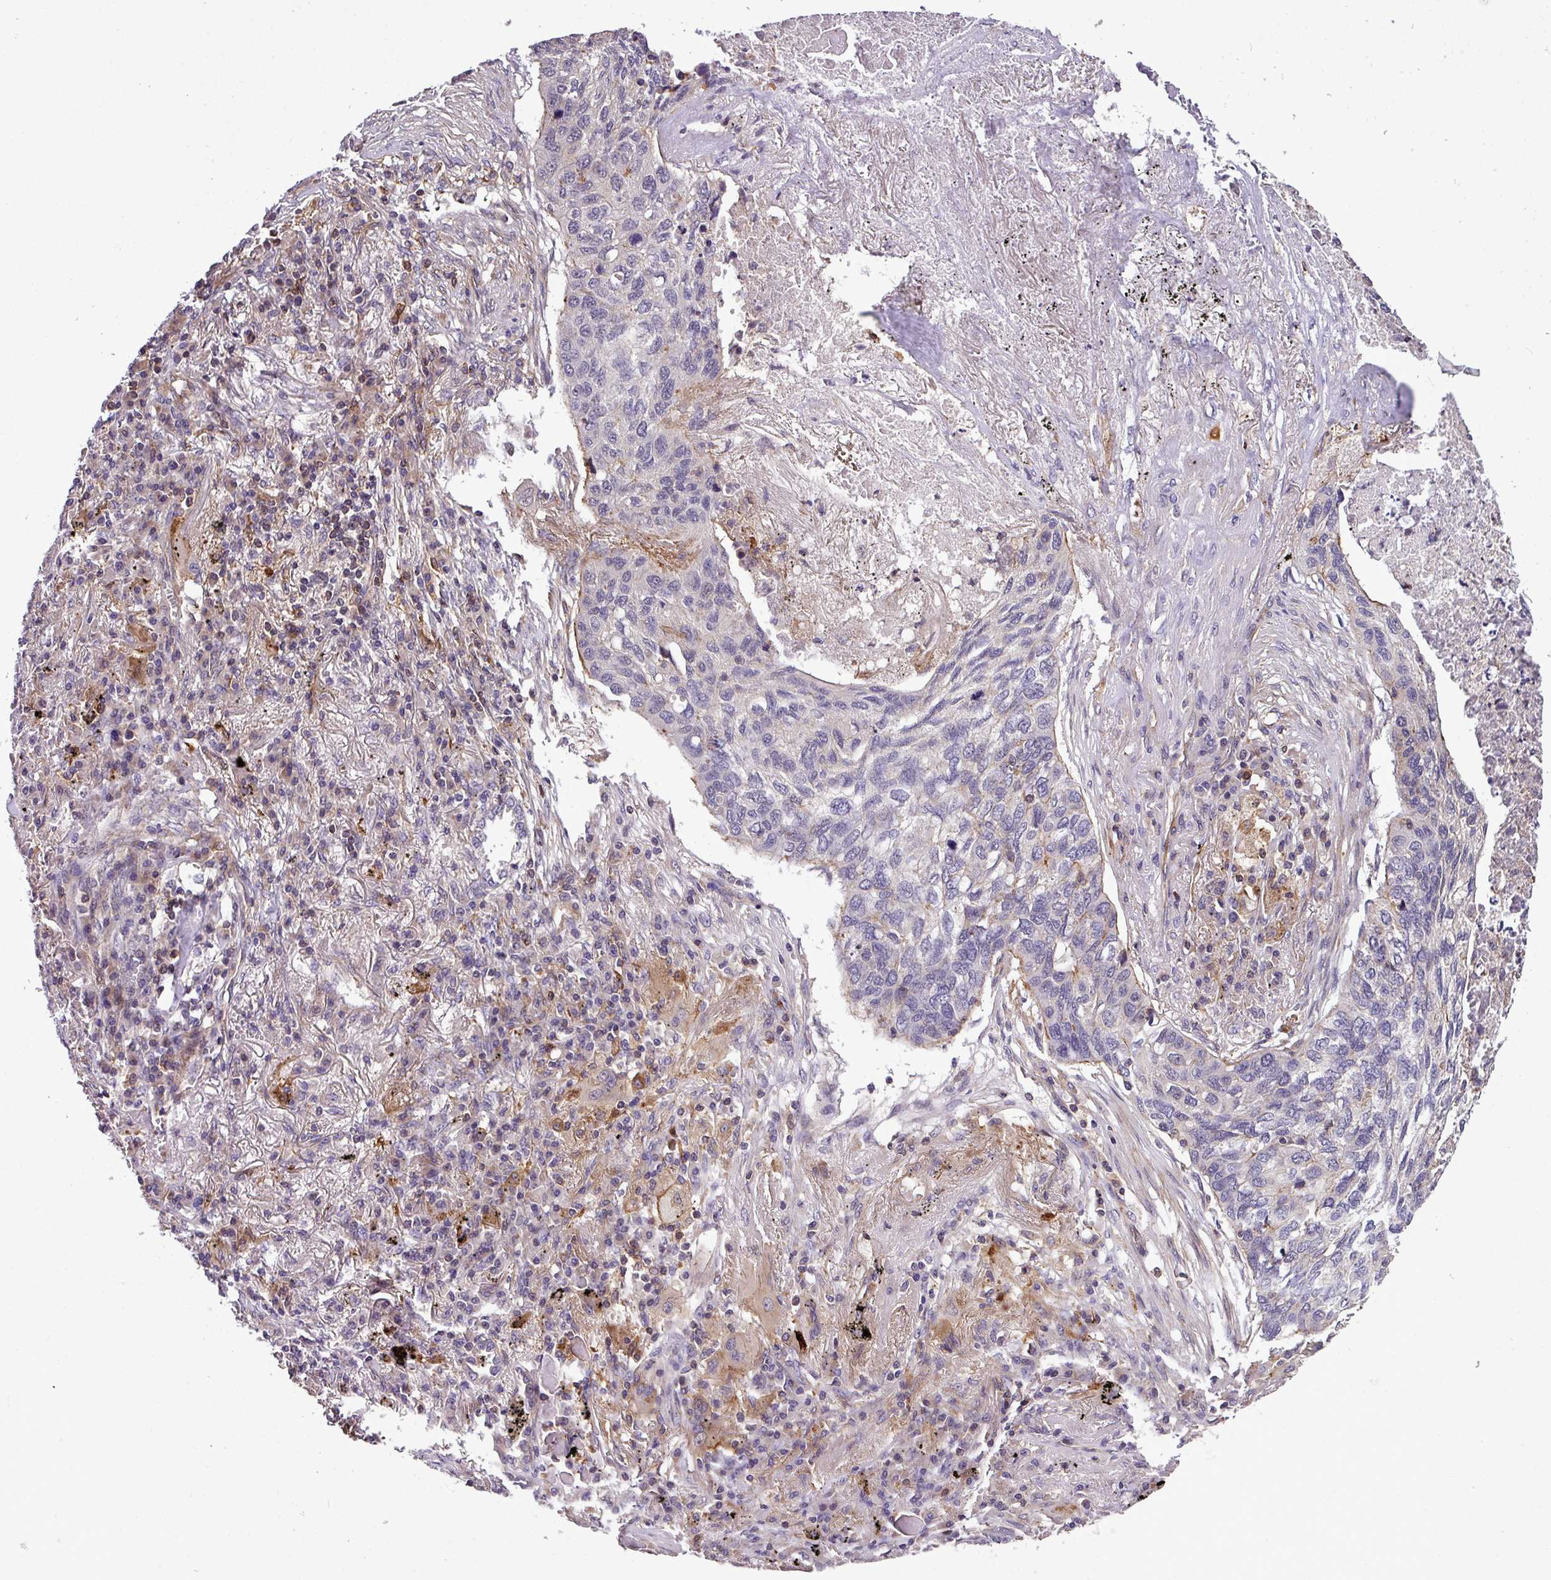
{"staining": {"intensity": "negative", "quantity": "none", "location": "none"}, "tissue": "lung cancer", "cell_type": "Tumor cells", "image_type": "cancer", "snomed": [{"axis": "morphology", "description": "Squamous cell carcinoma, NOS"}, {"axis": "topography", "description": "Lung"}], "caption": "This is an IHC histopathology image of human squamous cell carcinoma (lung). There is no expression in tumor cells.", "gene": "CASS4", "patient": {"sex": "female", "age": 63}}